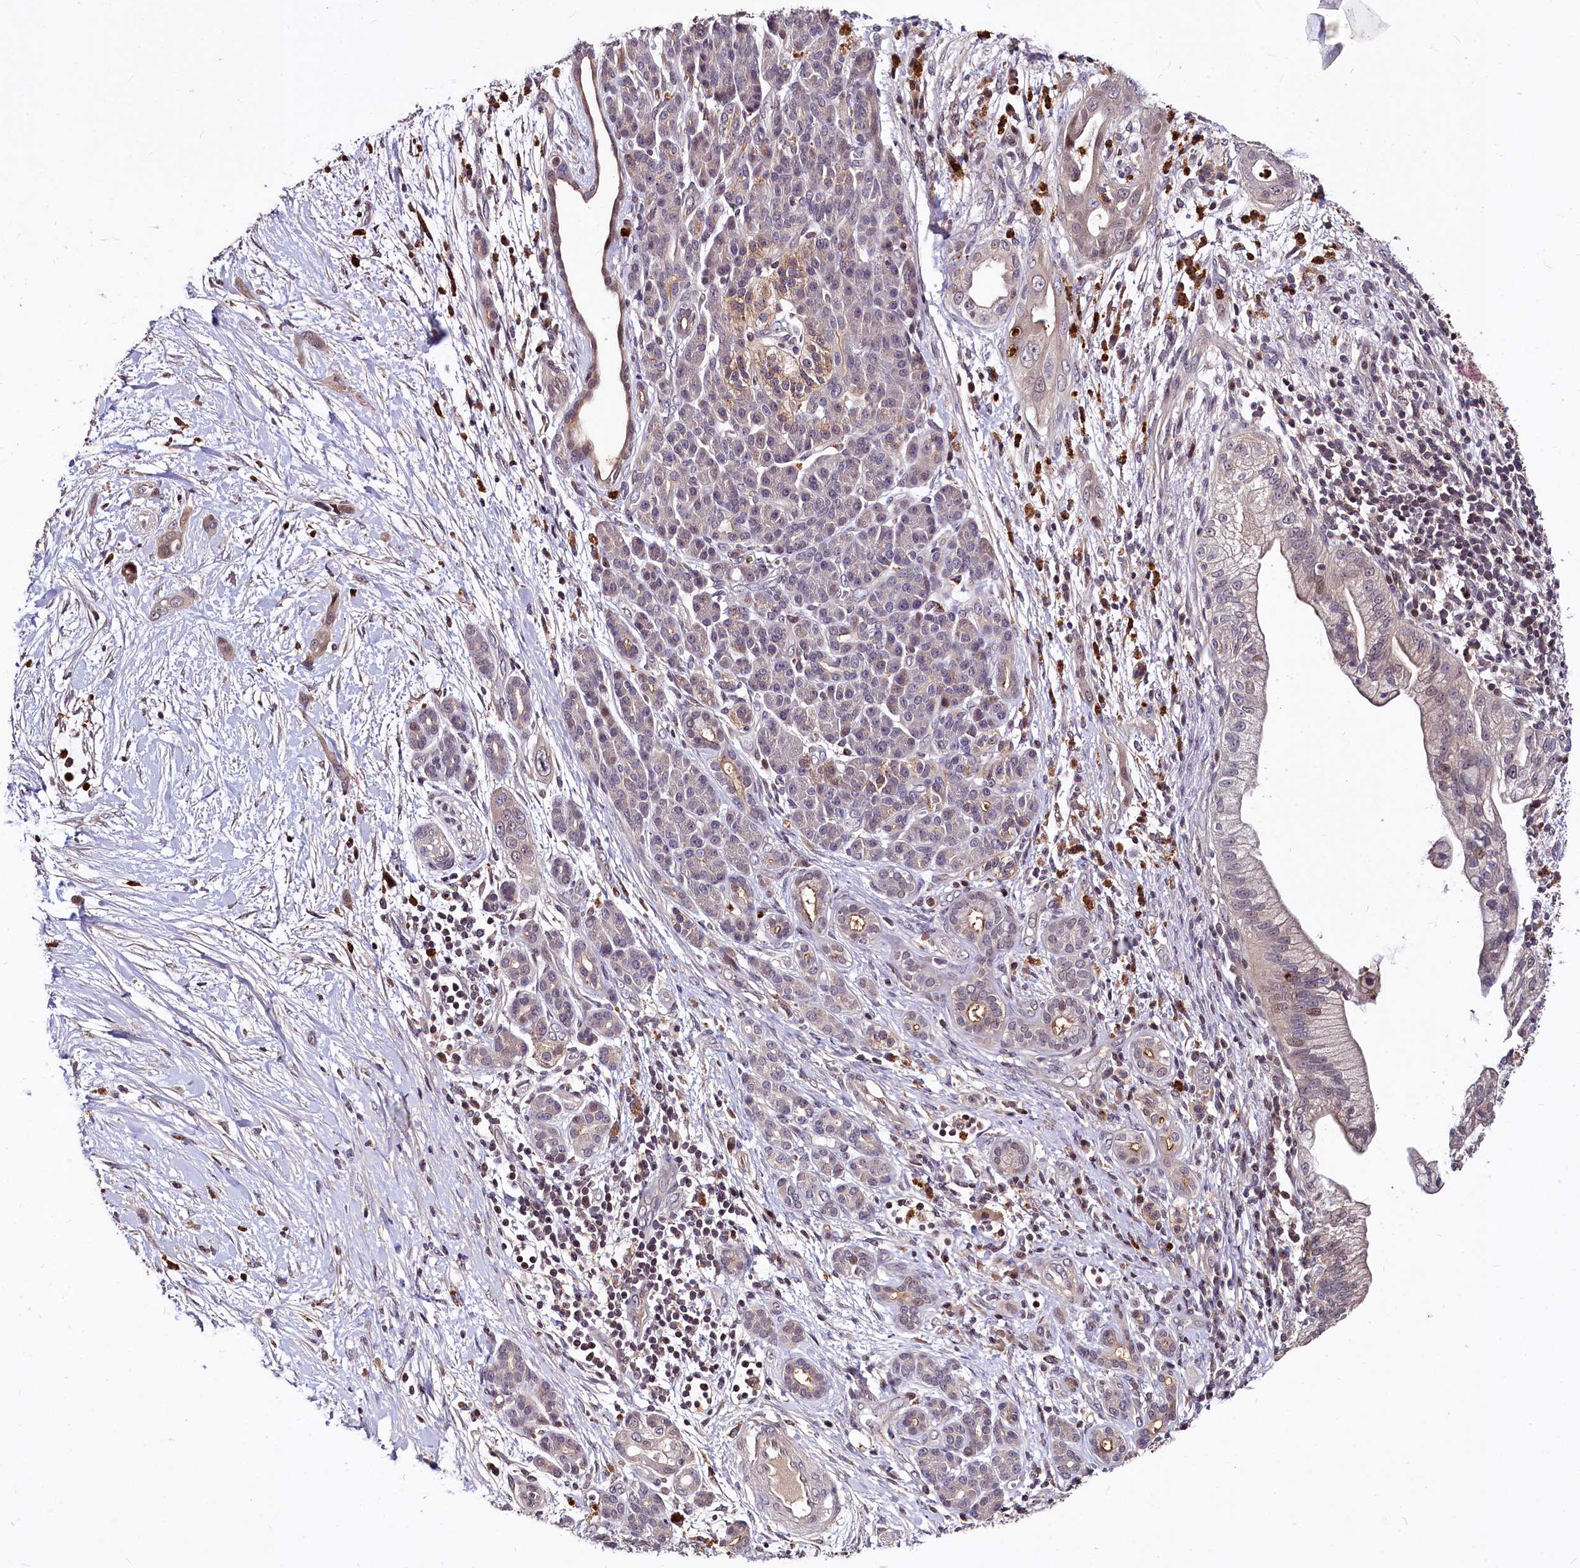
{"staining": {"intensity": "moderate", "quantity": "25%-75%", "location": "cytoplasmic/membranous"}, "tissue": "pancreatic cancer", "cell_type": "Tumor cells", "image_type": "cancer", "snomed": [{"axis": "morphology", "description": "Adenocarcinoma, NOS"}, {"axis": "topography", "description": "Pancreas"}], "caption": "Human pancreatic cancer stained with a protein marker displays moderate staining in tumor cells.", "gene": "ATG101", "patient": {"sex": "male", "age": 59}}